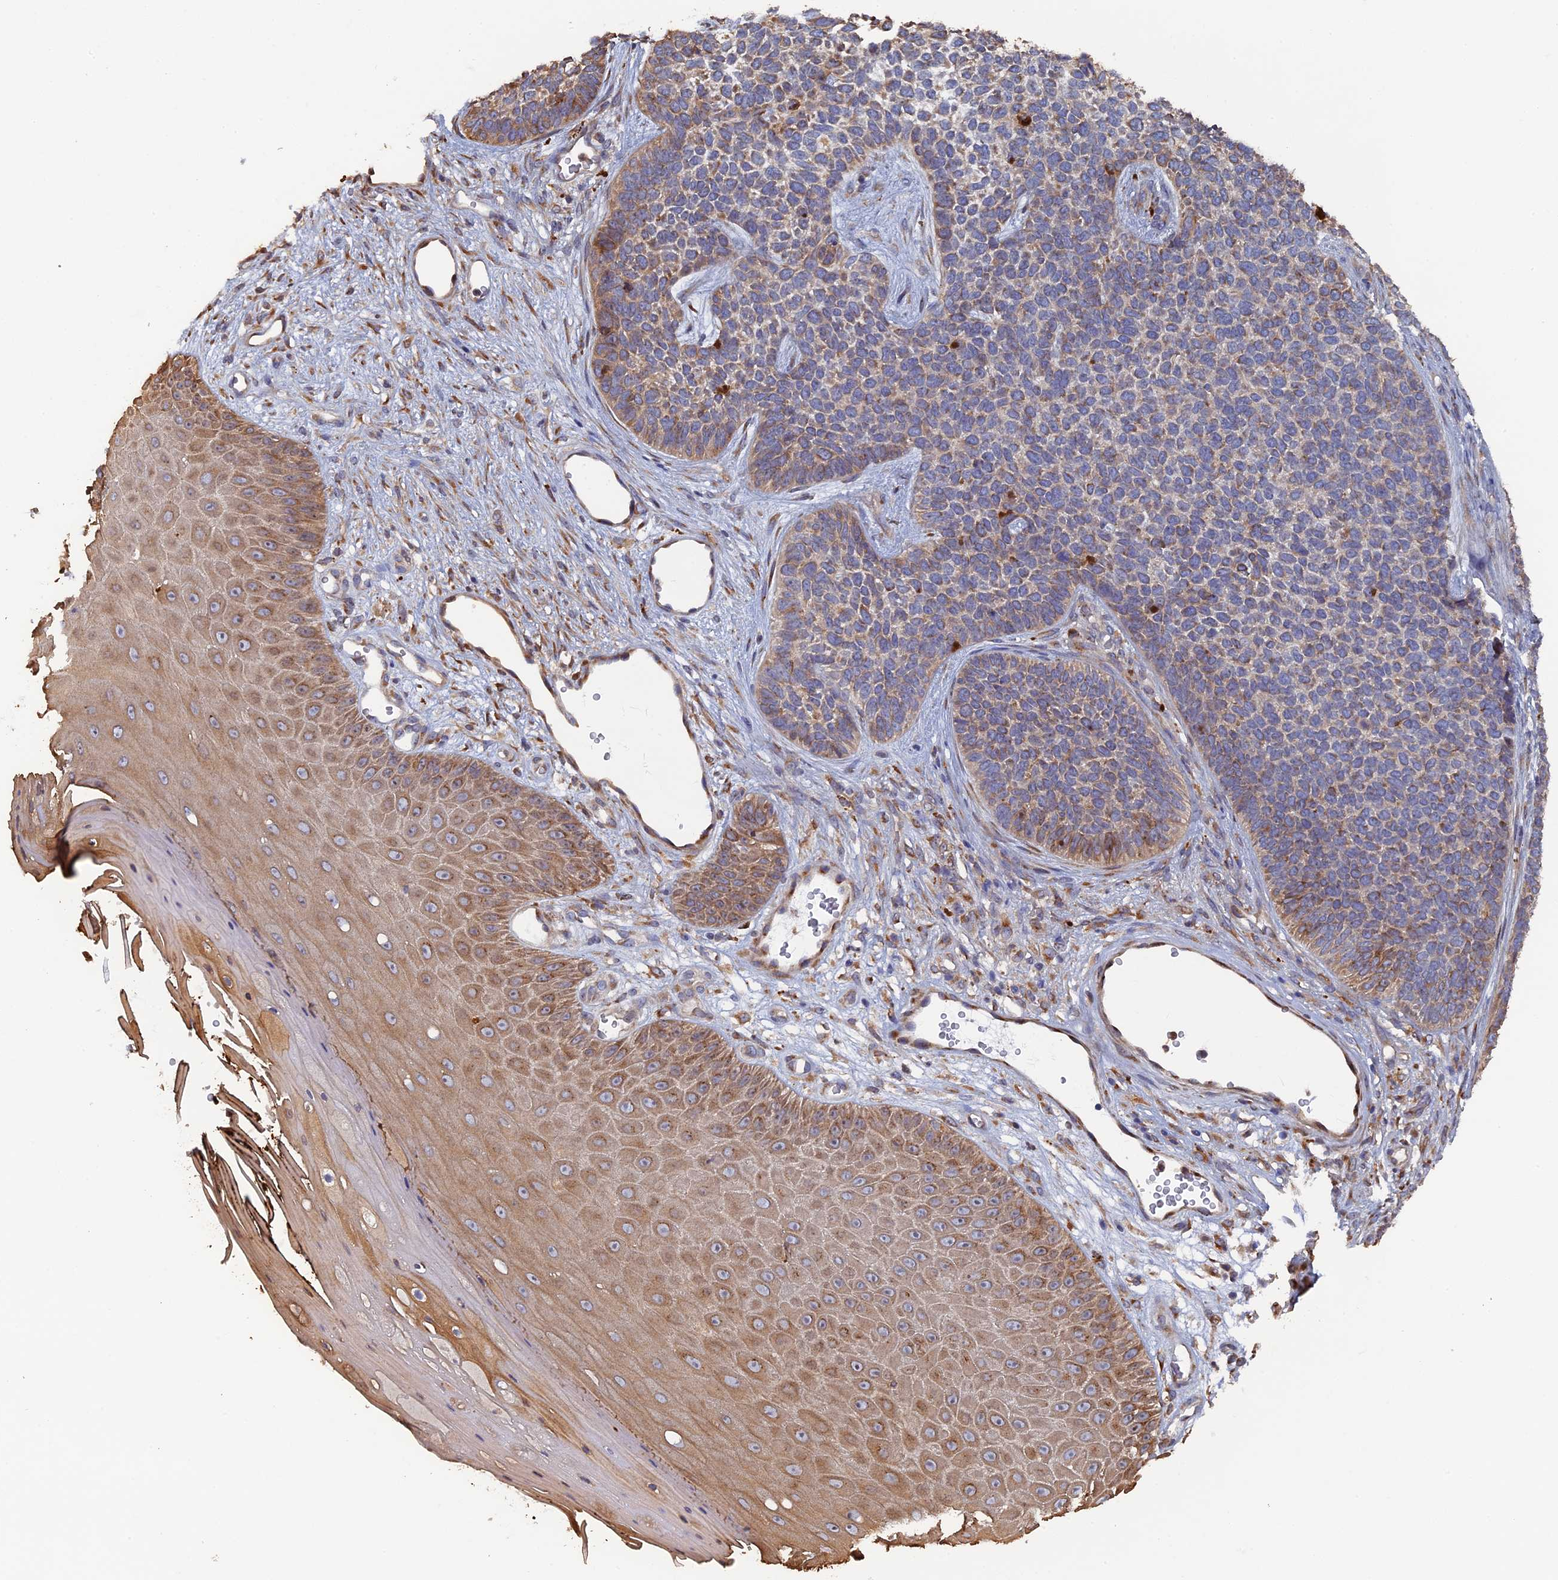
{"staining": {"intensity": "moderate", "quantity": "<25%", "location": "cytoplasmic/membranous"}, "tissue": "skin cancer", "cell_type": "Tumor cells", "image_type": "cancer", "snomed": [{"axis": "morphology", "description": "Basal cell carcinoma"}, {"axis": "topography", "description": "Skin"}], "caption": "A photomicrograph of skin cancer stained for a protein shows moderate cytoplasmic/membranous brown staining in tumor cells. (brown staining indicates protein expression, while blue staining denotes nuclei).", "gene": "VPS37C", "patient": {"sex": "female", "age": 84}}